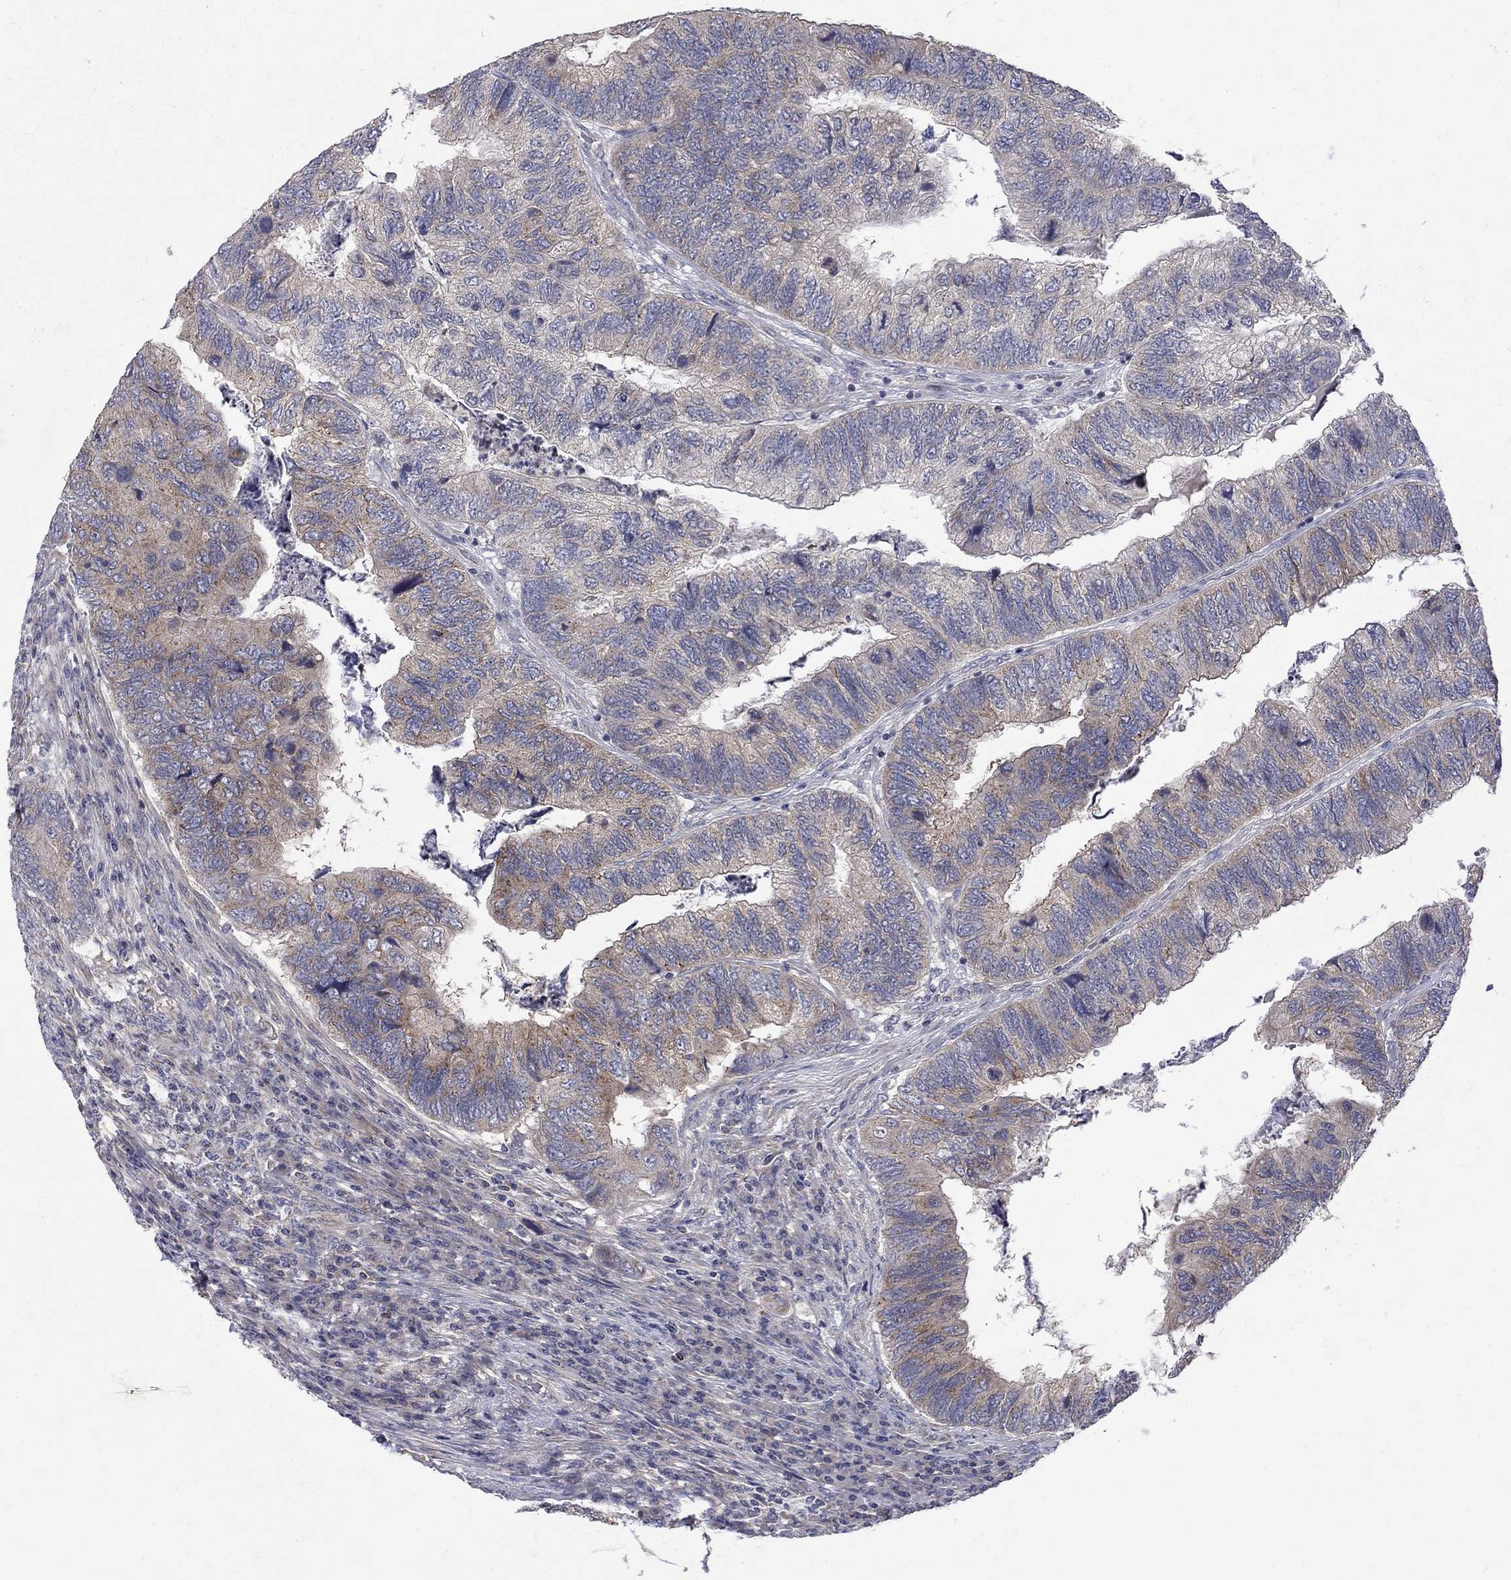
{"staining": {"intensity": "moderate", "quantity": "<25%", "location": "cytoplasmic/membranous"}, "tissue": "colorectal cancer", "cell_type": "Tumor cells", "image_type": "cancer", "snomed": [{"axis": "morphology", "description": "Adenocarcinoma, NOS"}, {"axis": "topography", "description": "Colon"}], "caption": "Immunohistochemistry image of neoplastic tissue: colorectal cancer (adenocarcinoma) stained using IHC reveals low levels of moderate protein expression localized specifically in the cytoplasmic/membranous of tumor cells, appearing as a cytoplasmic/membranous brown color.", "gene": "SH2B1", "patient": {"sex": "female", "age": 67}}